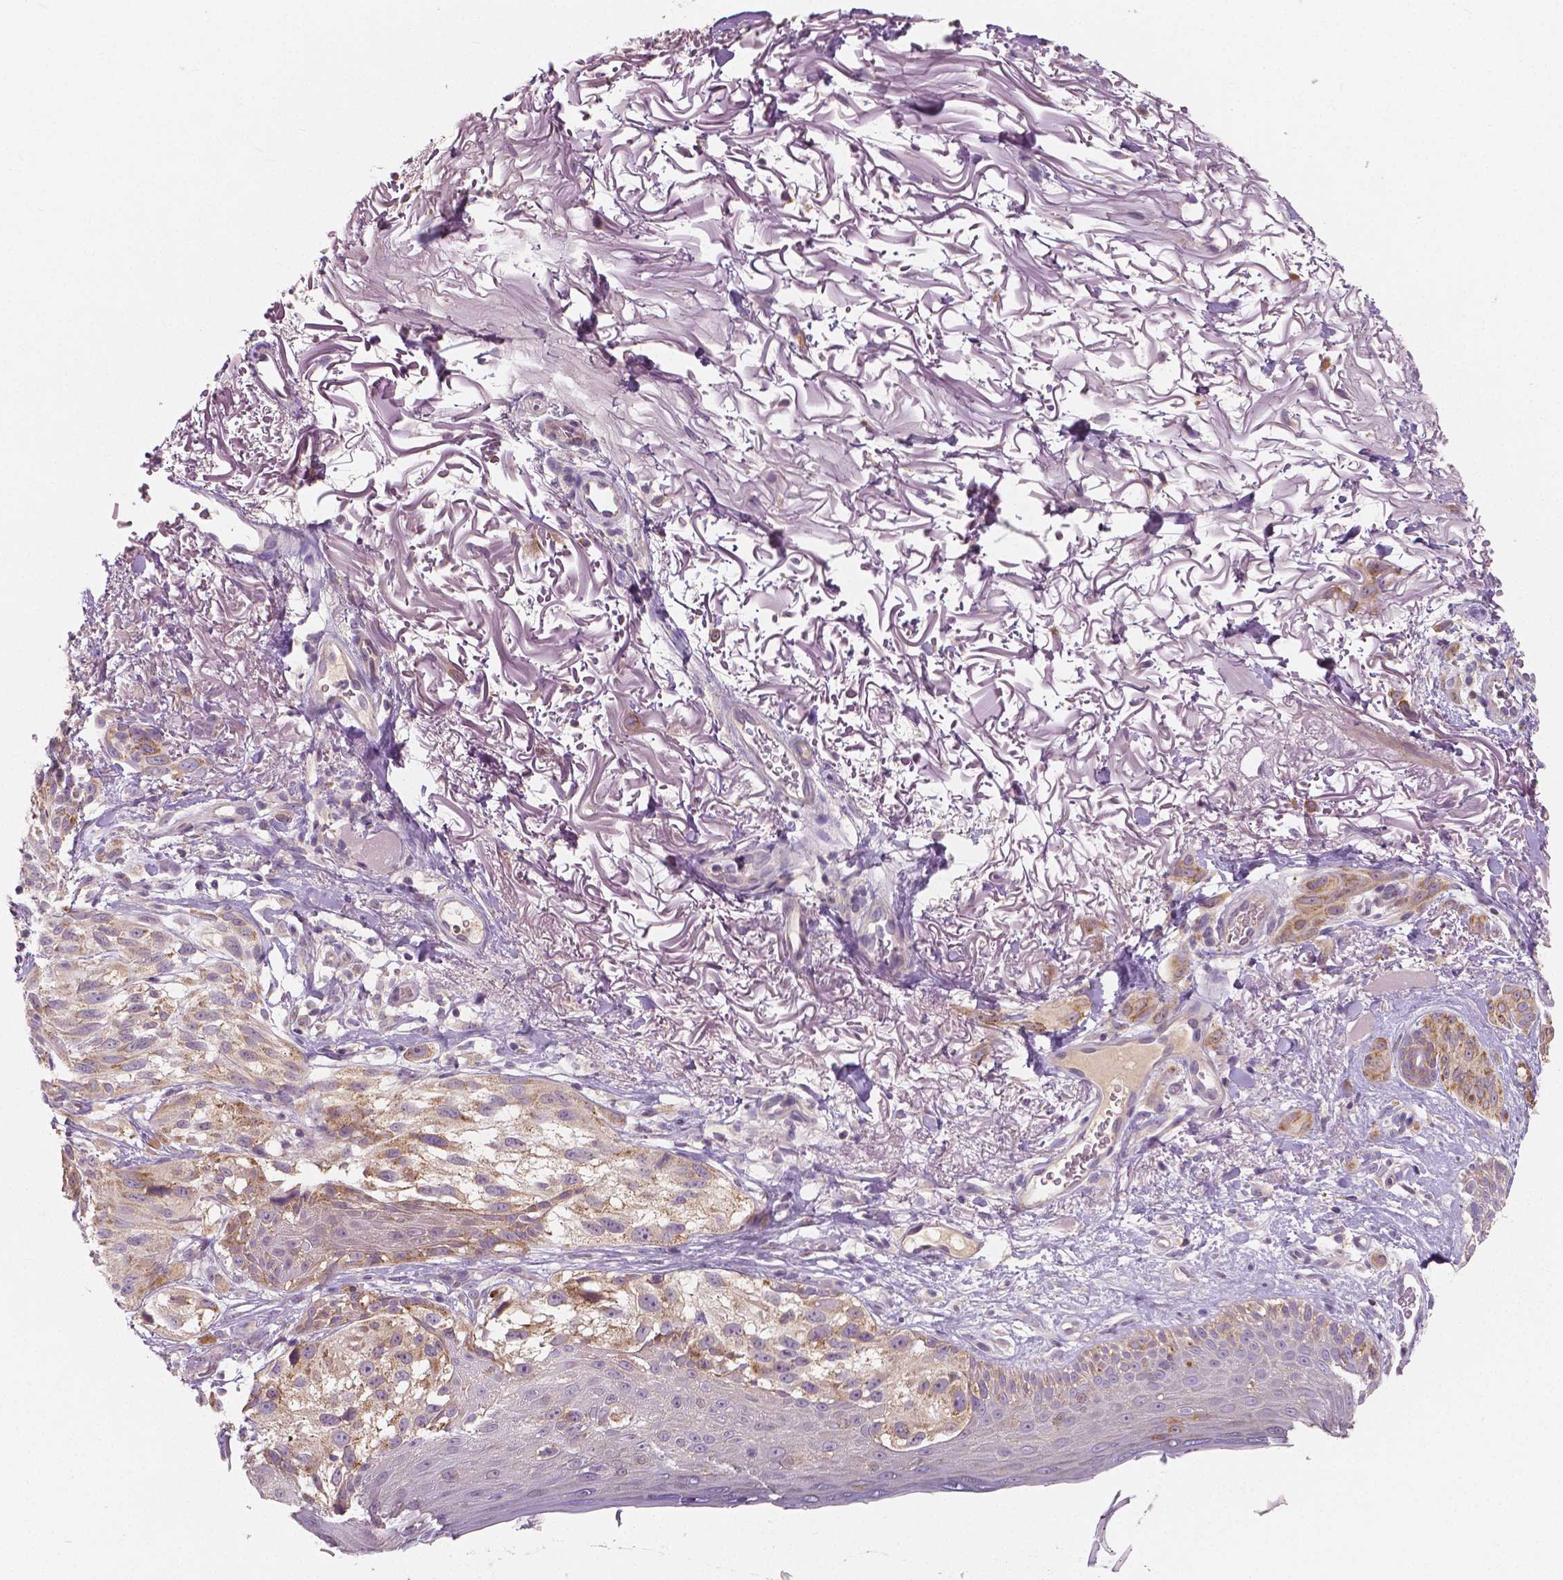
{"staining": {"intensity": "weak", "quantity": ">75%", "location": "cytoplasmic/membranous"}, "tissue": "melanoma", "cell_type": "Tumor cells", "image_type": "cancer", "snomed": [{"axis": "morphology", "description": "Malignant melanoma, NOS"}, {"axis": "topography", "description": "Skin"}], "caption": "The histopathology image shows staining of malignant melanoma, revealing weak cytoplasmic/membranous protein expression (brown color) within tumor cells.", "gene": "LSM14B", "patient": {"sex": "female", "age": 86}}